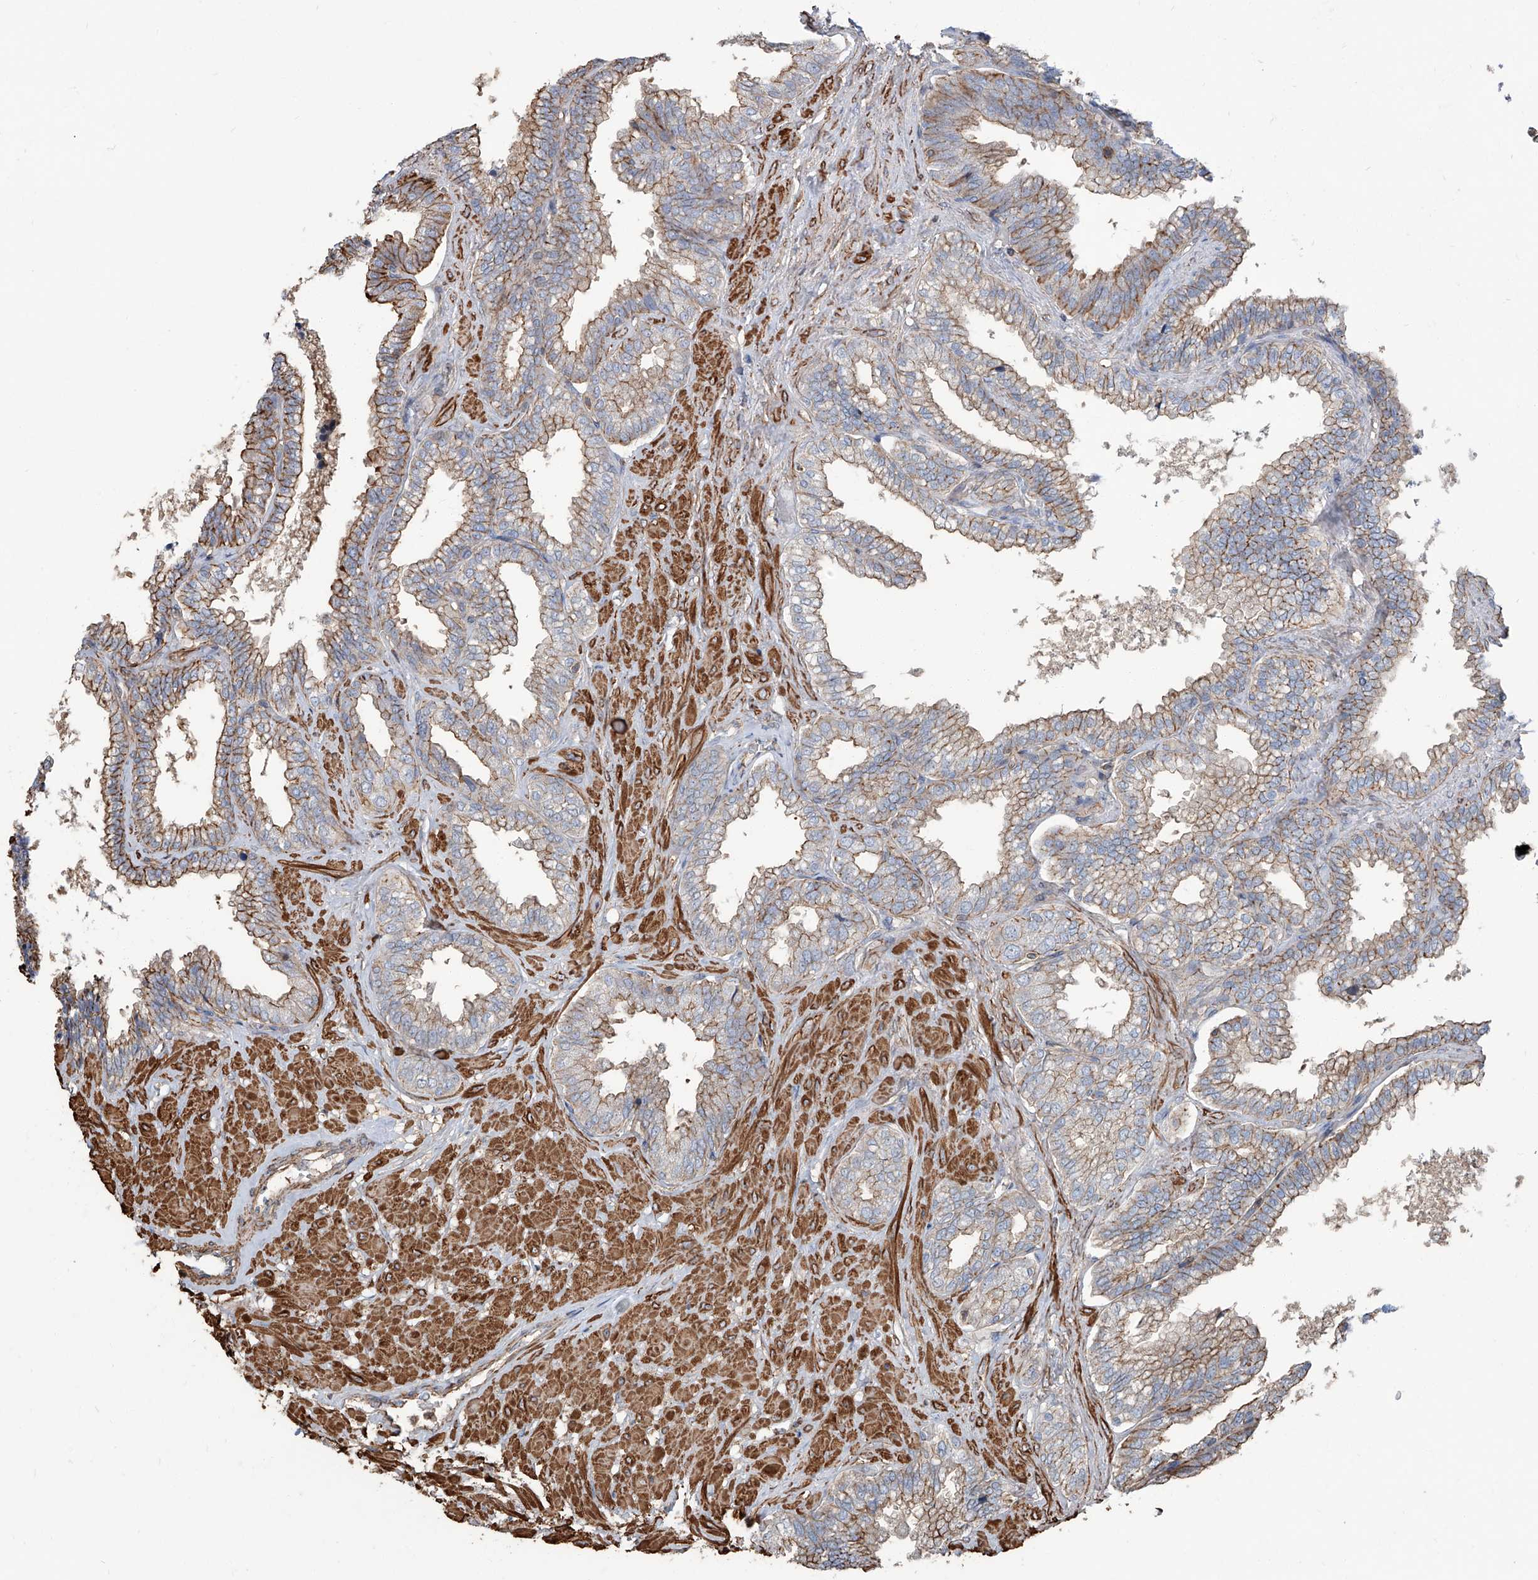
{"staining": {"intensity": "moderate", "quantity": "<25%", "location": "cytoplasmic/membranous"}, "tissue": "seminal vesicle", "cell_type": "Glandular cells", "image_type": "normal", "snomed": [{"axis": "morphology", "description": "Normal tissue, NOS"}, {"axis": "topography", "description": "Seminal veicle"}], "caption": "A micrograph of human seminal vesicle stained for a protein exhibits moderate cytoplasmic/membranous brown staining in glandular cells. The staining was performed using DAB (3,3'-diaminobenzidine), with brown indicating positive protein expression. Nuclei are stained blue with hematoxylin.", "gene": "PIEZO2", "patient": {"sex": "male", "age": 46}}